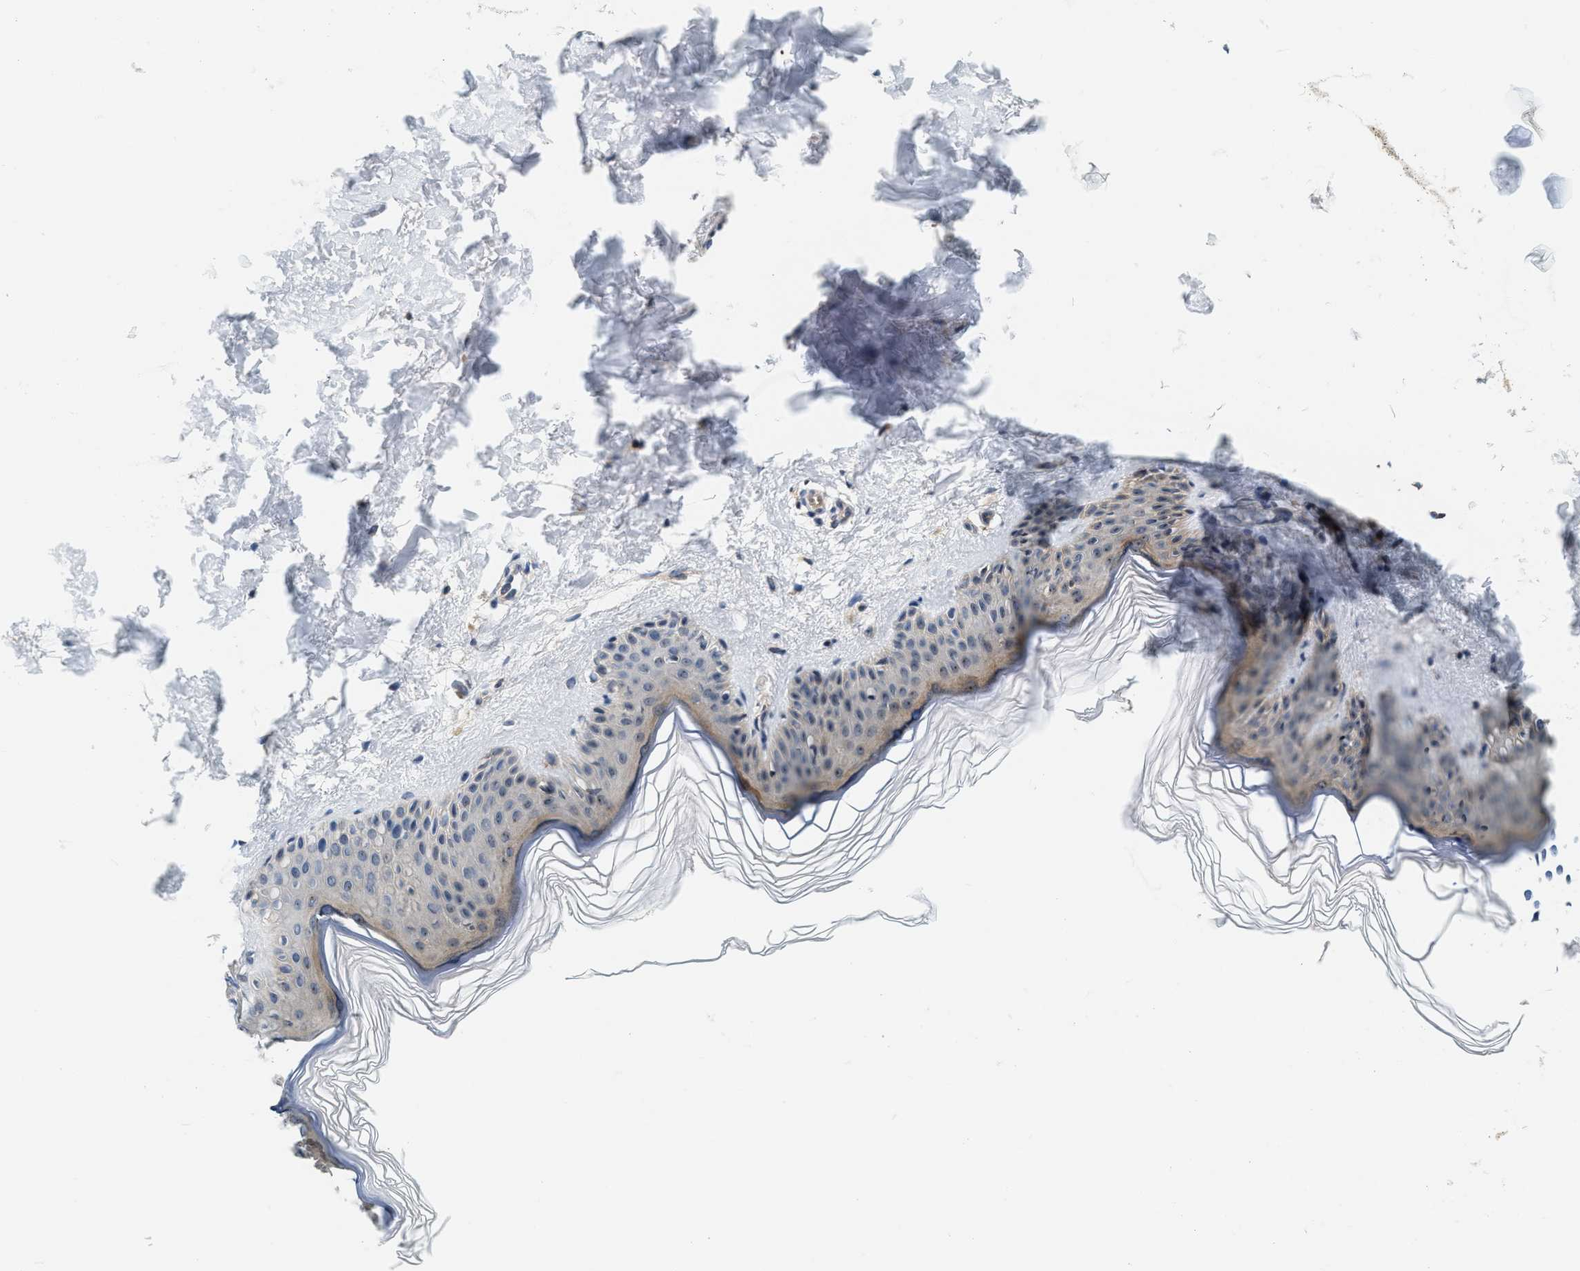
{"staining": {"intensity": "negative", "quantity": "none", "location": "none"}, "tissue": "skin", "cell_type": "Fibroblasts", "image_type": "normal", "snomed": [{"axis": "morphology", "description": "Normal tissue, NOS"}, {"axis": "morphology", "description": "Malignant melanoma, Metastatic site"}, {"axis": "topography", "description": "Skin"}], "caption": "A micrograph of skin stained for a protein demonstrates no brown staining in fibroblasts. The staining is performed using DAB brown chromogen with nuclei counter-stained in using hematoxylin.", "gene": "SAMD9", "patient": {"sex": "male", "age": 41}}